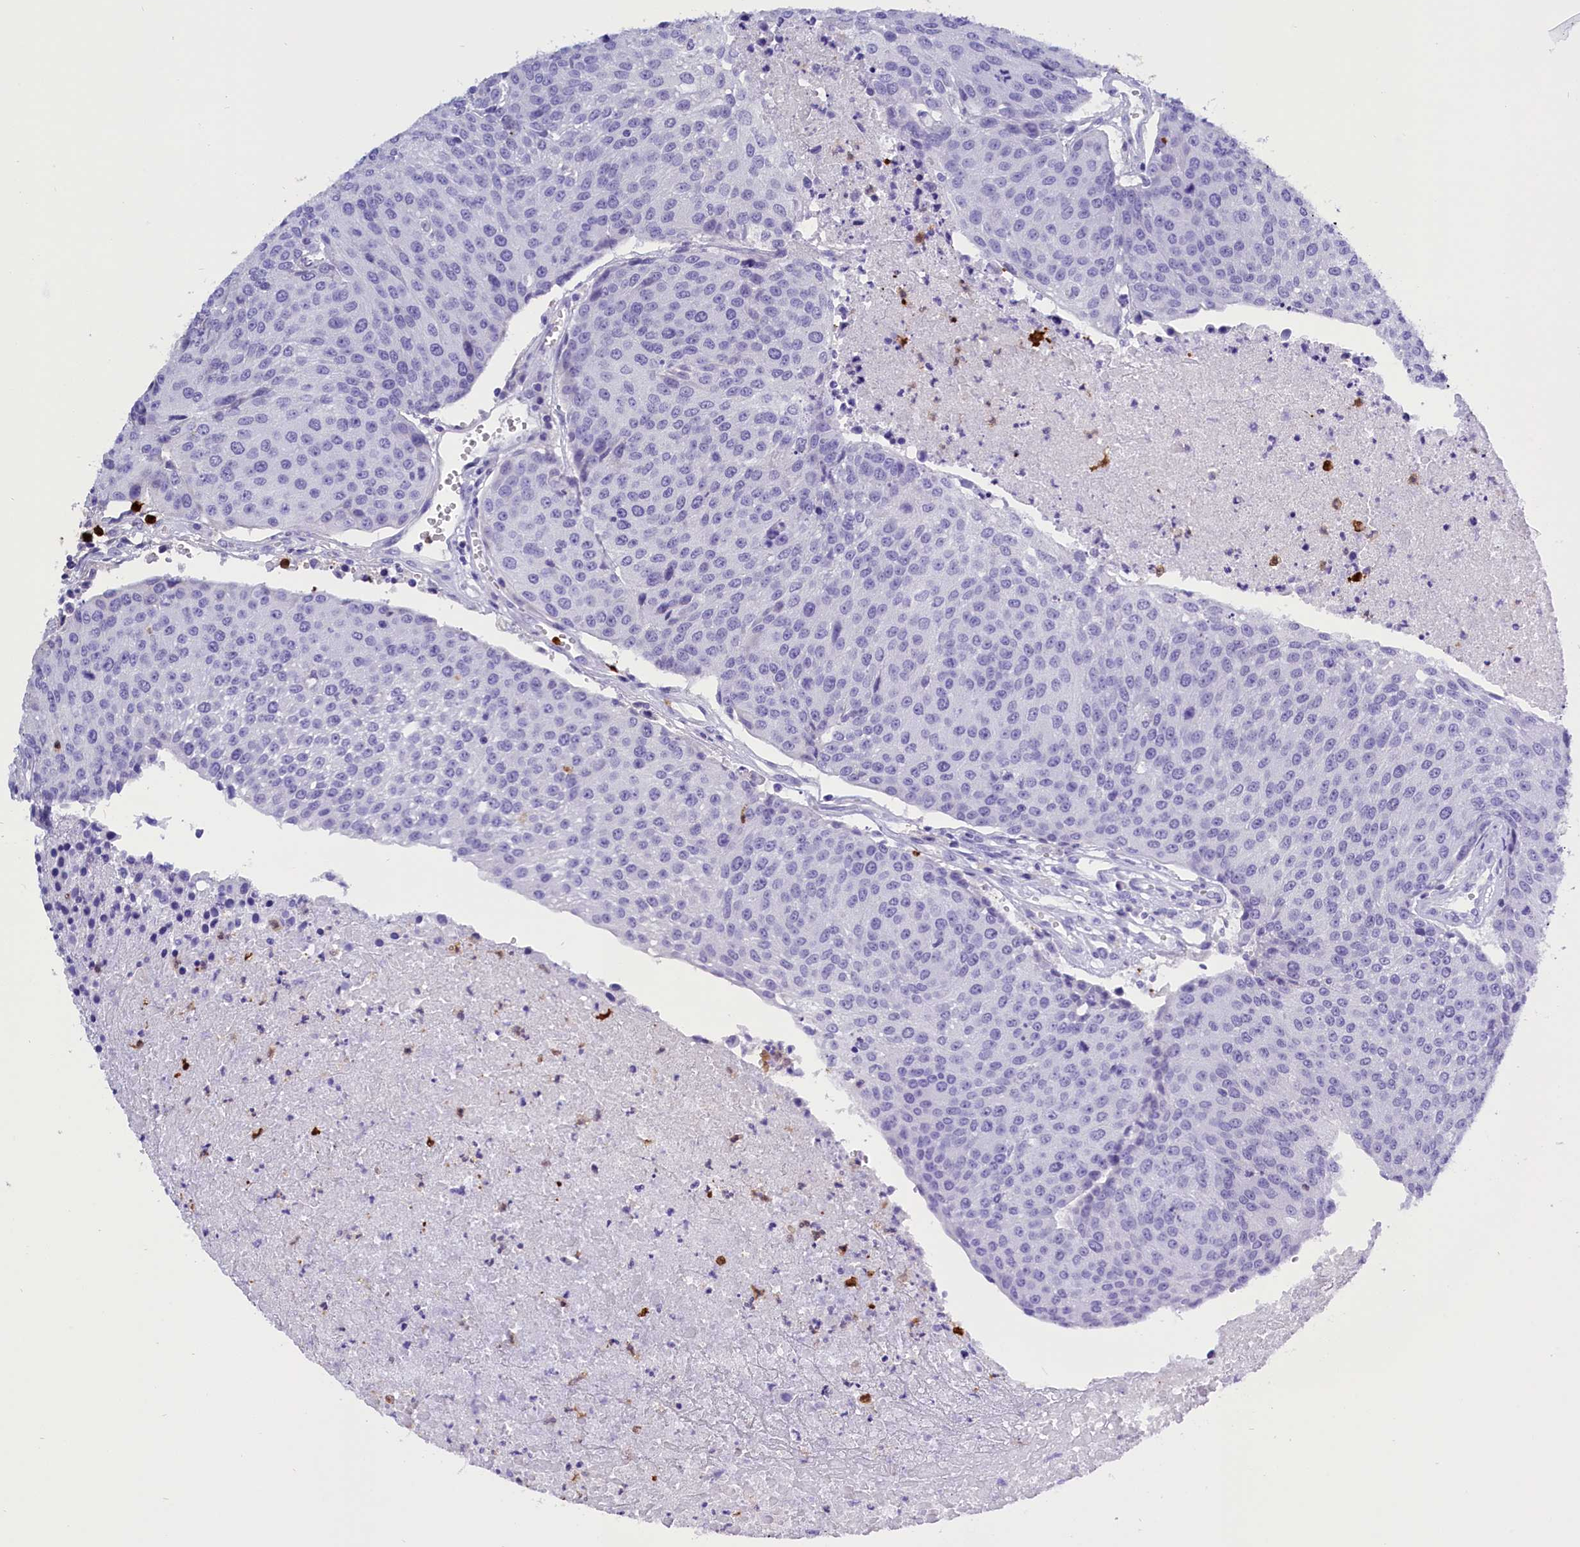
{"staining": {"intensity": "negative", "quantity": "none", "location": "none"}, "tissue": "urothelial cancer", "cell_type": "Tumor cells", "image_type": "cancer", "snomed": [{"axis": "morphology", "description": "Urothelial carcinoma, High grade"}, {"axis": "topography", "description": "Urinary bladder"}], "caption": "This is an IHC histopathology image of urothelial cancer. There is no expression in tumor cells.", "gene": "CLC", "patient": {"sex": "female", "age": 85}}